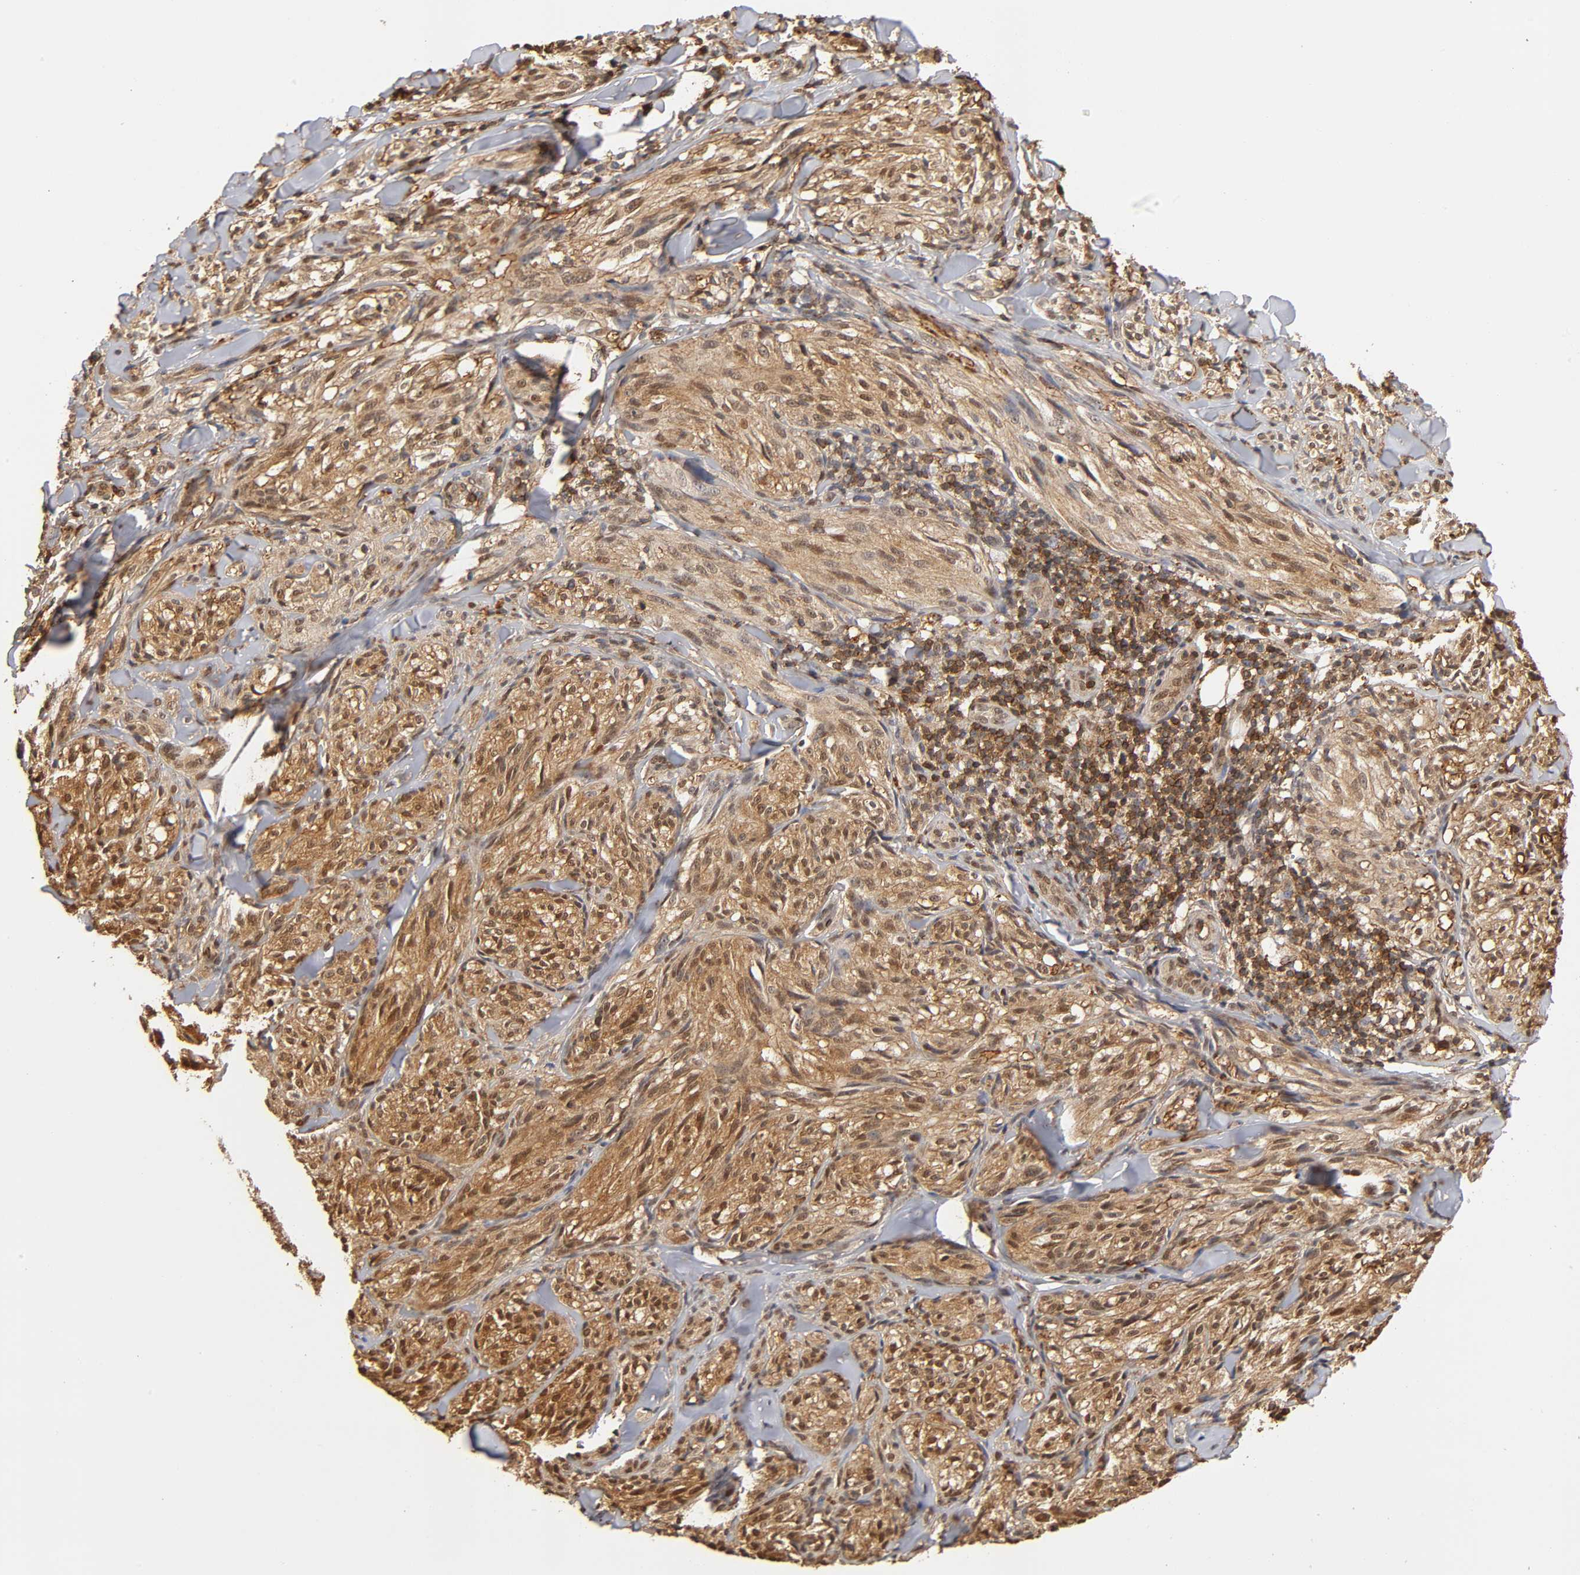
{"staining": {"intensity": "moderate", "quantity": ">75%", "location": "cytoplasmic/membranous,nuclear"}, "tissue": "melanoma", "cell_type": "Tumor cells", "image_type": "cancer", "snomed": [{"axis": "morphology", "description": "Malignant melanoma, Metastatic site"}, {"axis": "topography", "description": "Skin"}], "caption": "A brown stain labels moderate cytoplasmic/membranous and nuclear staining of a protein in melanoma tumor cells.", "gene": "ANXA11", "patient": {"sex": "female", "age": 66}}